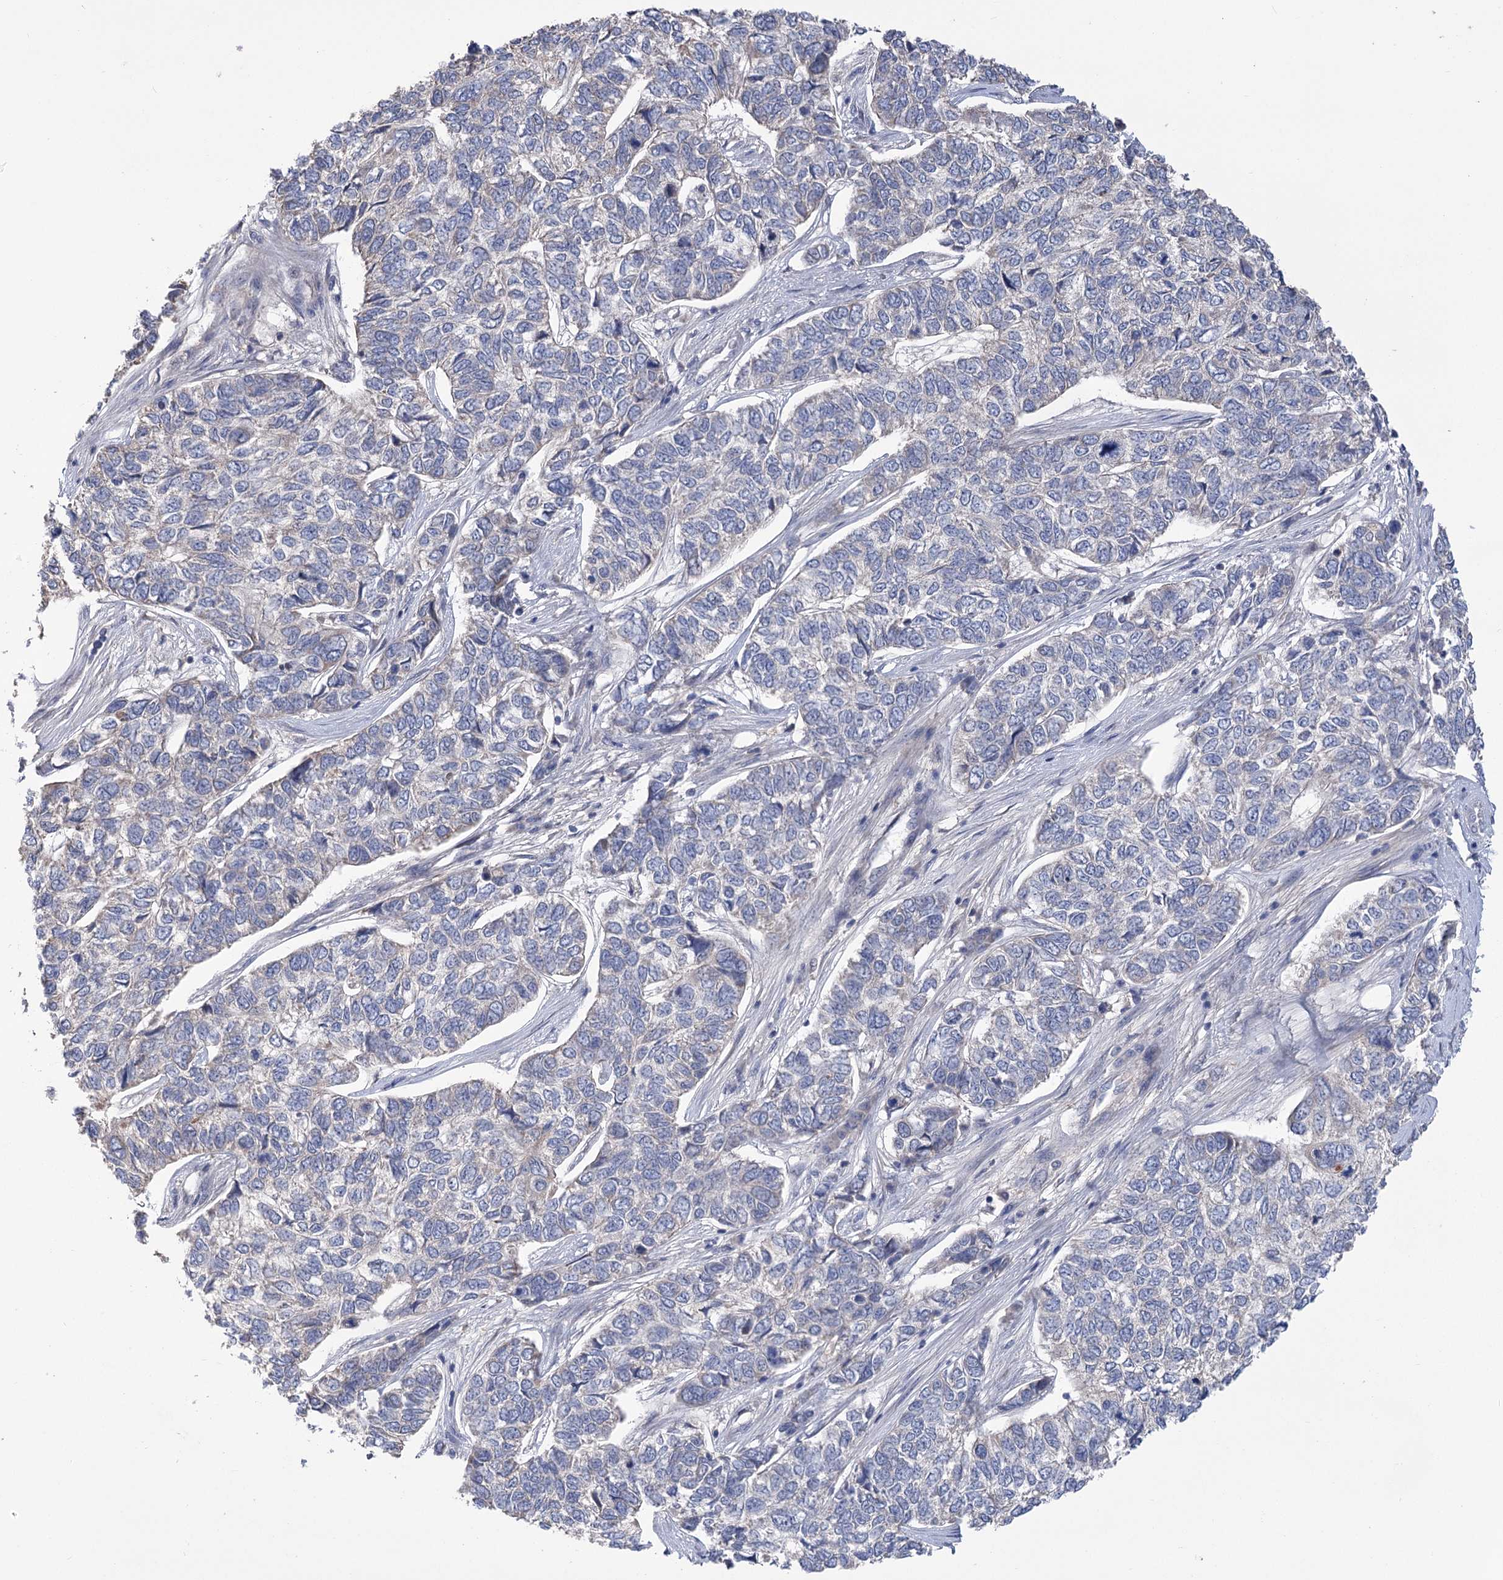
{"staining": {"intensity": "negative", "quantity": "none", "location": "none"}, "tissue": "skin cancer", "cell_type": "Tumor cells", "image_type": "cancer", "snomed": [{"axis": "morphology", "description": "Basal cell carcinoma"}, {"axis": "topography", "description": "Skin"}], "caption": "High power microscopy photomicrograph of an immunohistochemistry image of basal cell carcinoma (skin), revealing no significant staining in tumor cells.", "gene": "PBLD", "patient": {"sex": "female", "age": 65}}